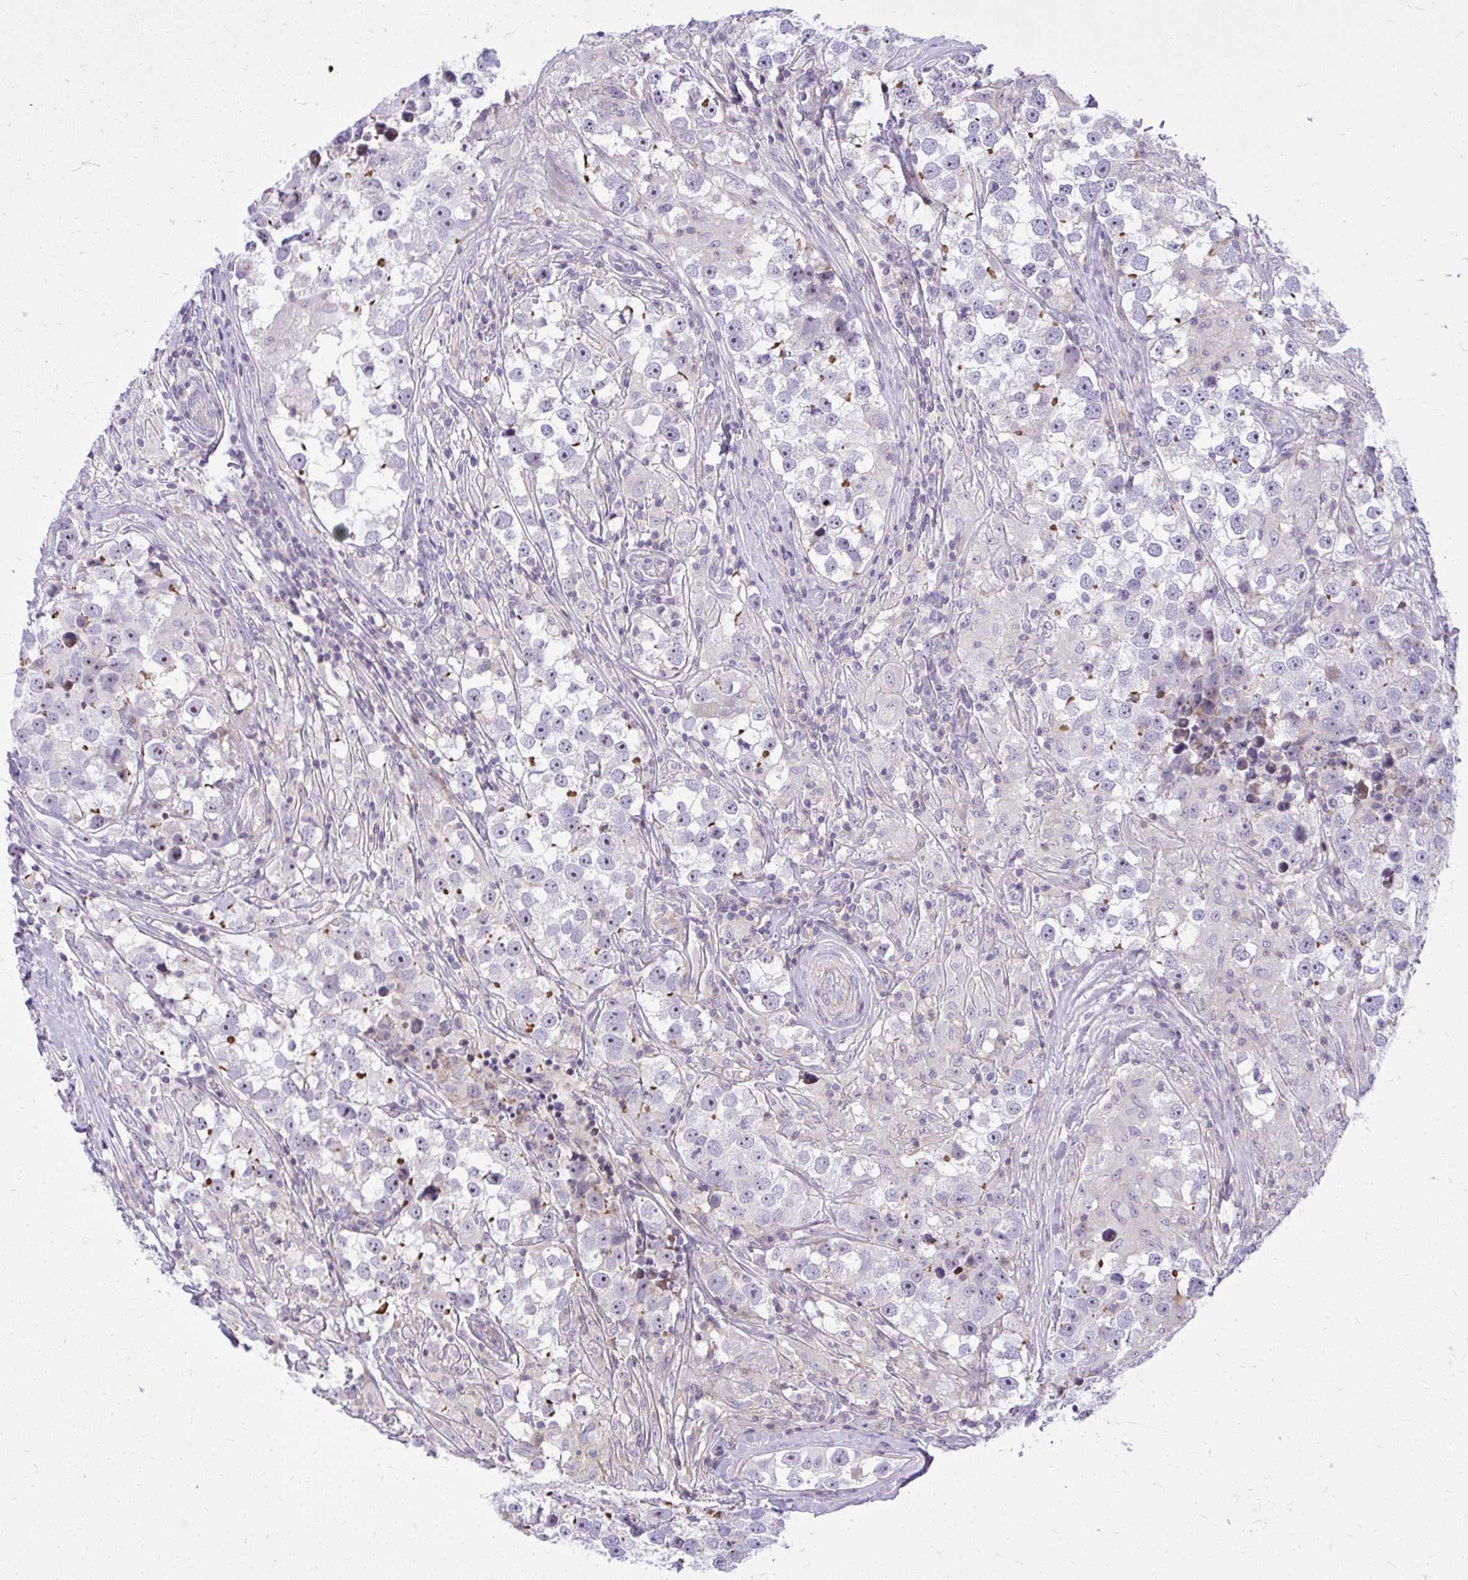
{"staining": {"intensity": "negative", "quantity": "none", "location": "none"}, "tissue": "testis cancer", "cell_type": "Tumor cells", "image_type": "cancer", "snomed": [{"axis": "morphology", "description": "Seminoma, NOS"}, {"axis": "topography", "description": "Testis"}], "caption": "Testis cancer (seminoma) was stained to show a protein in brown. There is no significant expression in tumor cells.", "gene": "GRK4", "patient": {"sex": "male", "age": 46}}